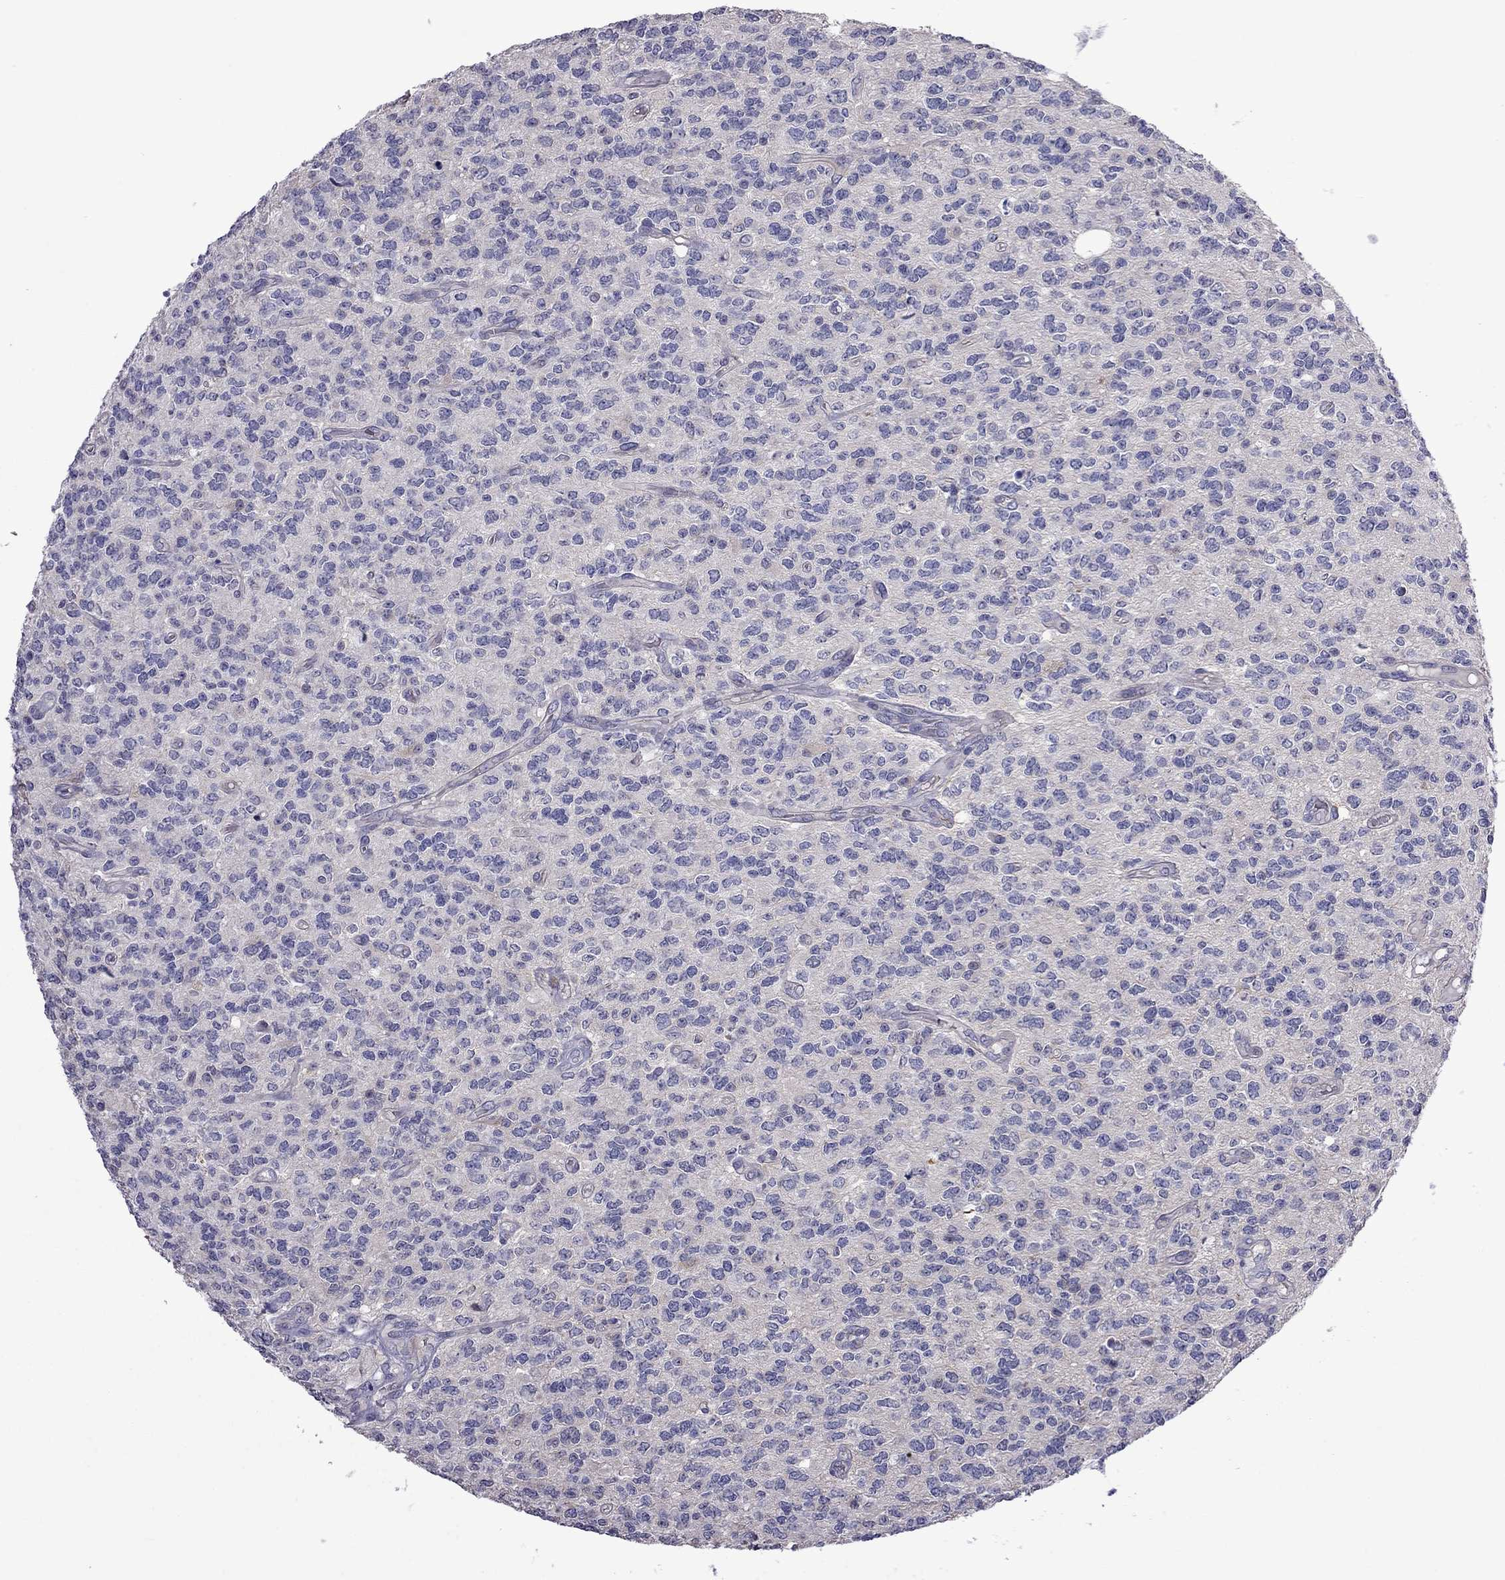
{"staining": {"intensity": "negative", "quantity": "none", "location": "none"}, "tissue": "glioma", "cell_type": "Tumor cells", "image_type": "cancer", "snomed": [{"axis": "morphology", "description": "Glioma, malignant, Low grade"}, {"axis": "topography", "description": "Brain"}], "caption": "This is an IHC image of human glioma. There is no expression in tumor cells.", "gene": "FEZ1", "patient": {"sex": "female", "age": 45}}